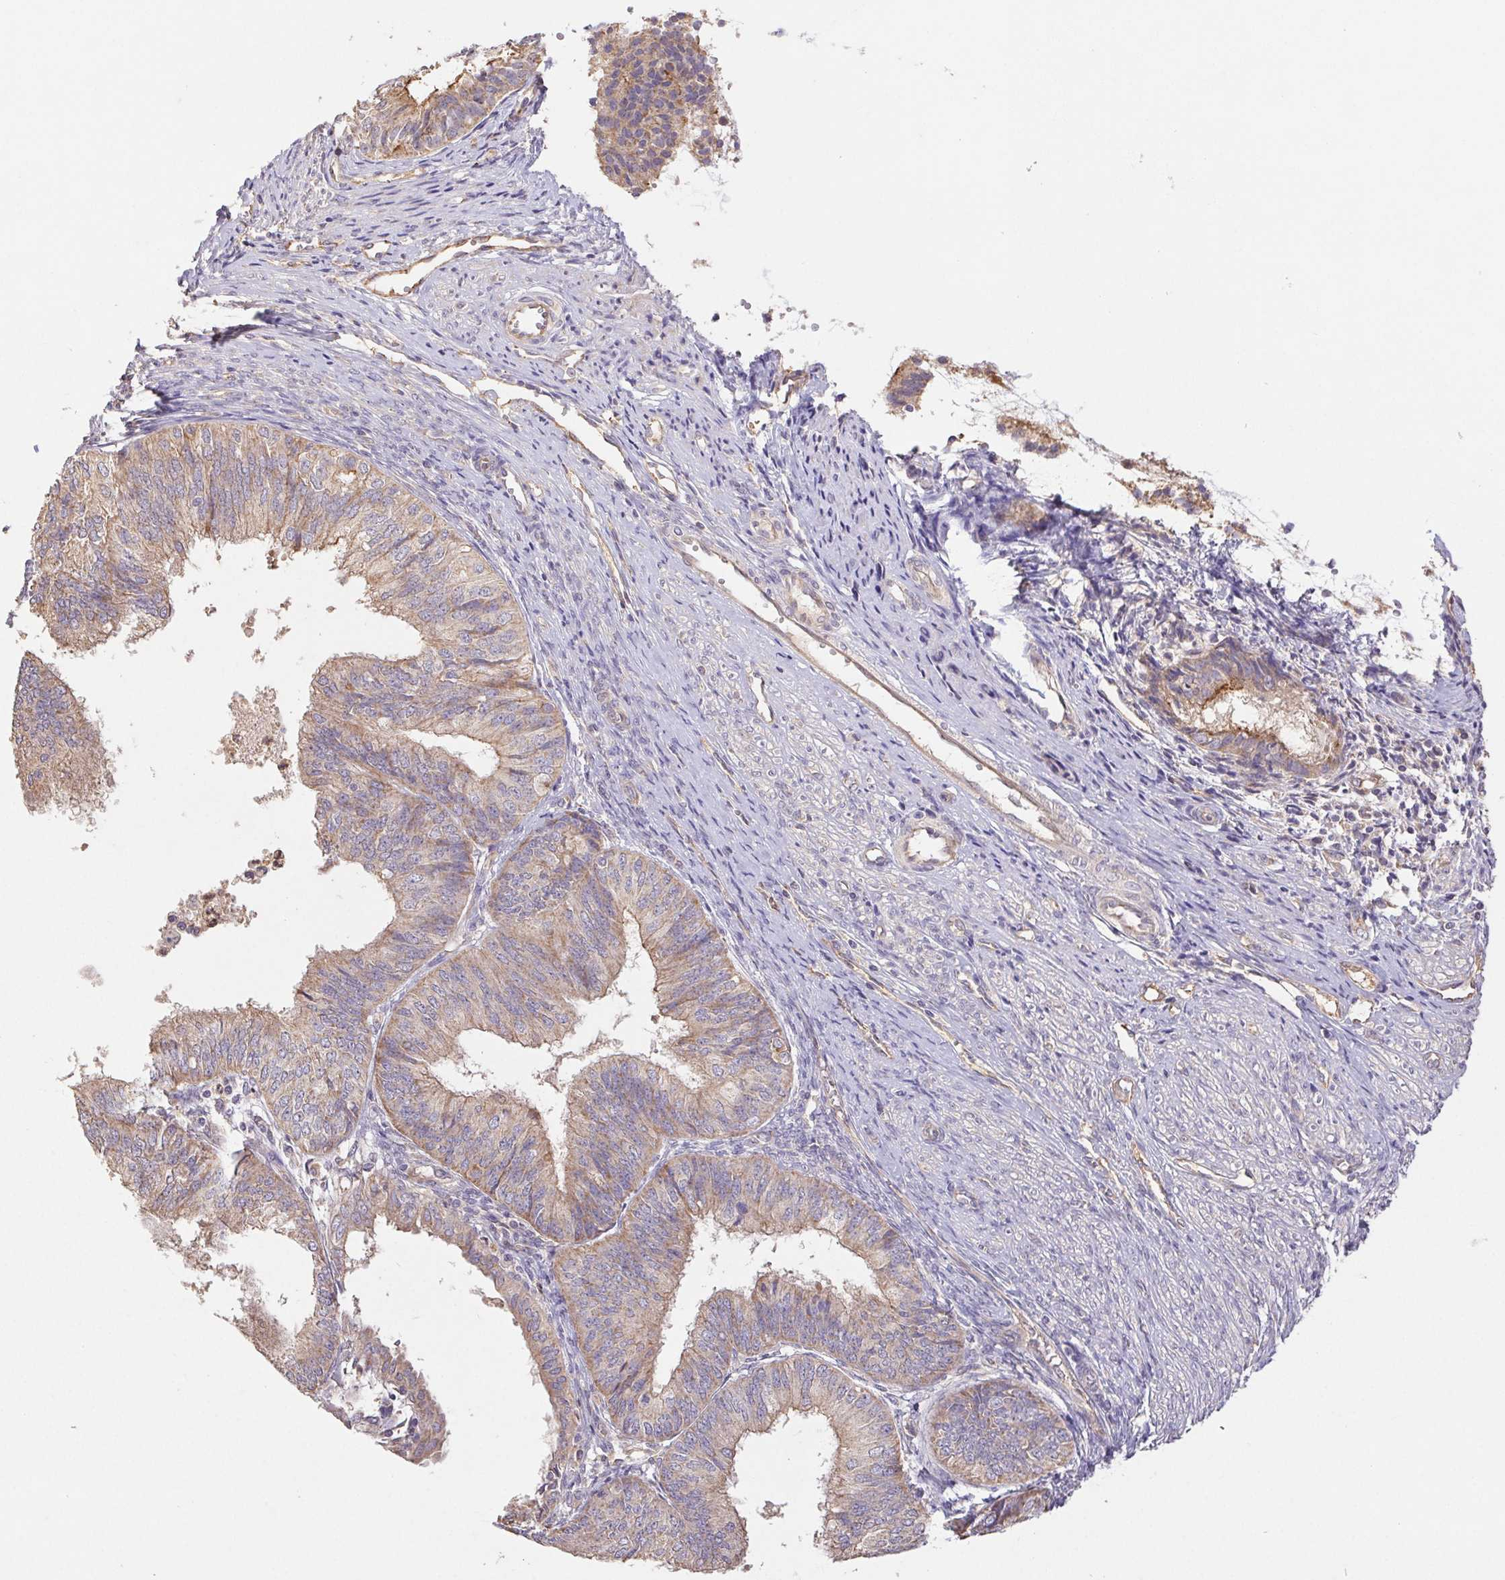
{"staining": {"intensity": "weak", "quantity": ">75%", "location": "cytoplasmic/membranous"}, "tissue": "endometrial cancer", "cell_type": "Tumor cells", "image_type": "cancer", "snomed": [{"axis": "morphology", "description": "Adenocarcinoma, NOS"}, {"axis": "topography", "description": "Endometrium"}], "caption": "Adenocarcinoma (endometrial) stained with a brown dye shows weak cytoplasmic/membranous positive expression in about >75% of tumor cells.", "gene": "RAB11A", "patient": {"sex": "female", "age": 58}}